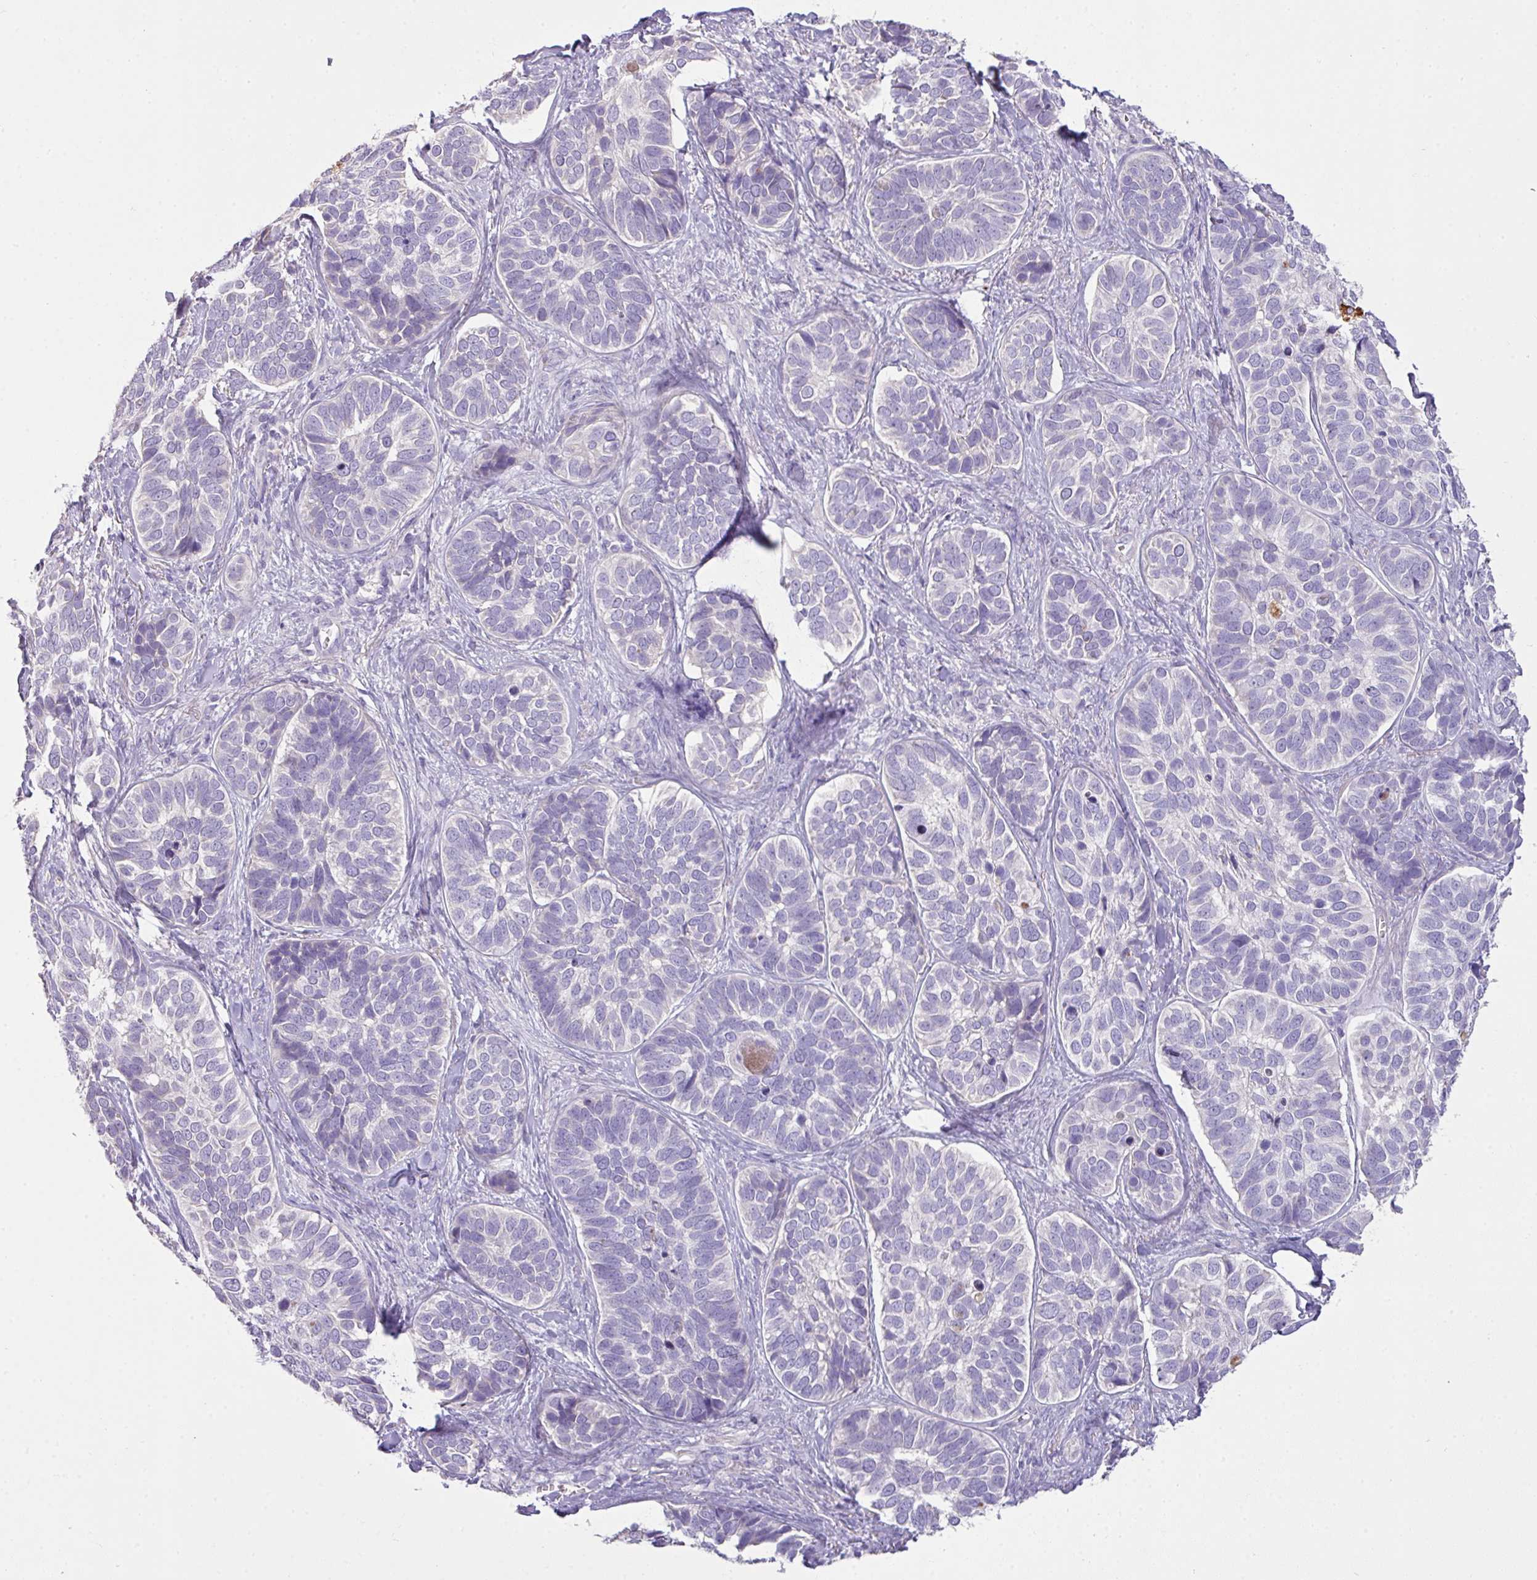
{"staining": {"intensity": "negative", "quantity": "none", "location": "none"}, "tissue": "skin cancer", "cell_type": "Tumor cells", "image_type": "cancer", "snomed": [{"axis": "morphology", "description": "Basal cell carcinoma"}, {"axis": "topography", "description": "Skin"}], "caption": "Protein analysis of skin cancer (basal cell carcinoma) exhibits no significant expression in tumor cells.", "gene": "OR6C6", "patient": {"sex": "male", "age": 62}}